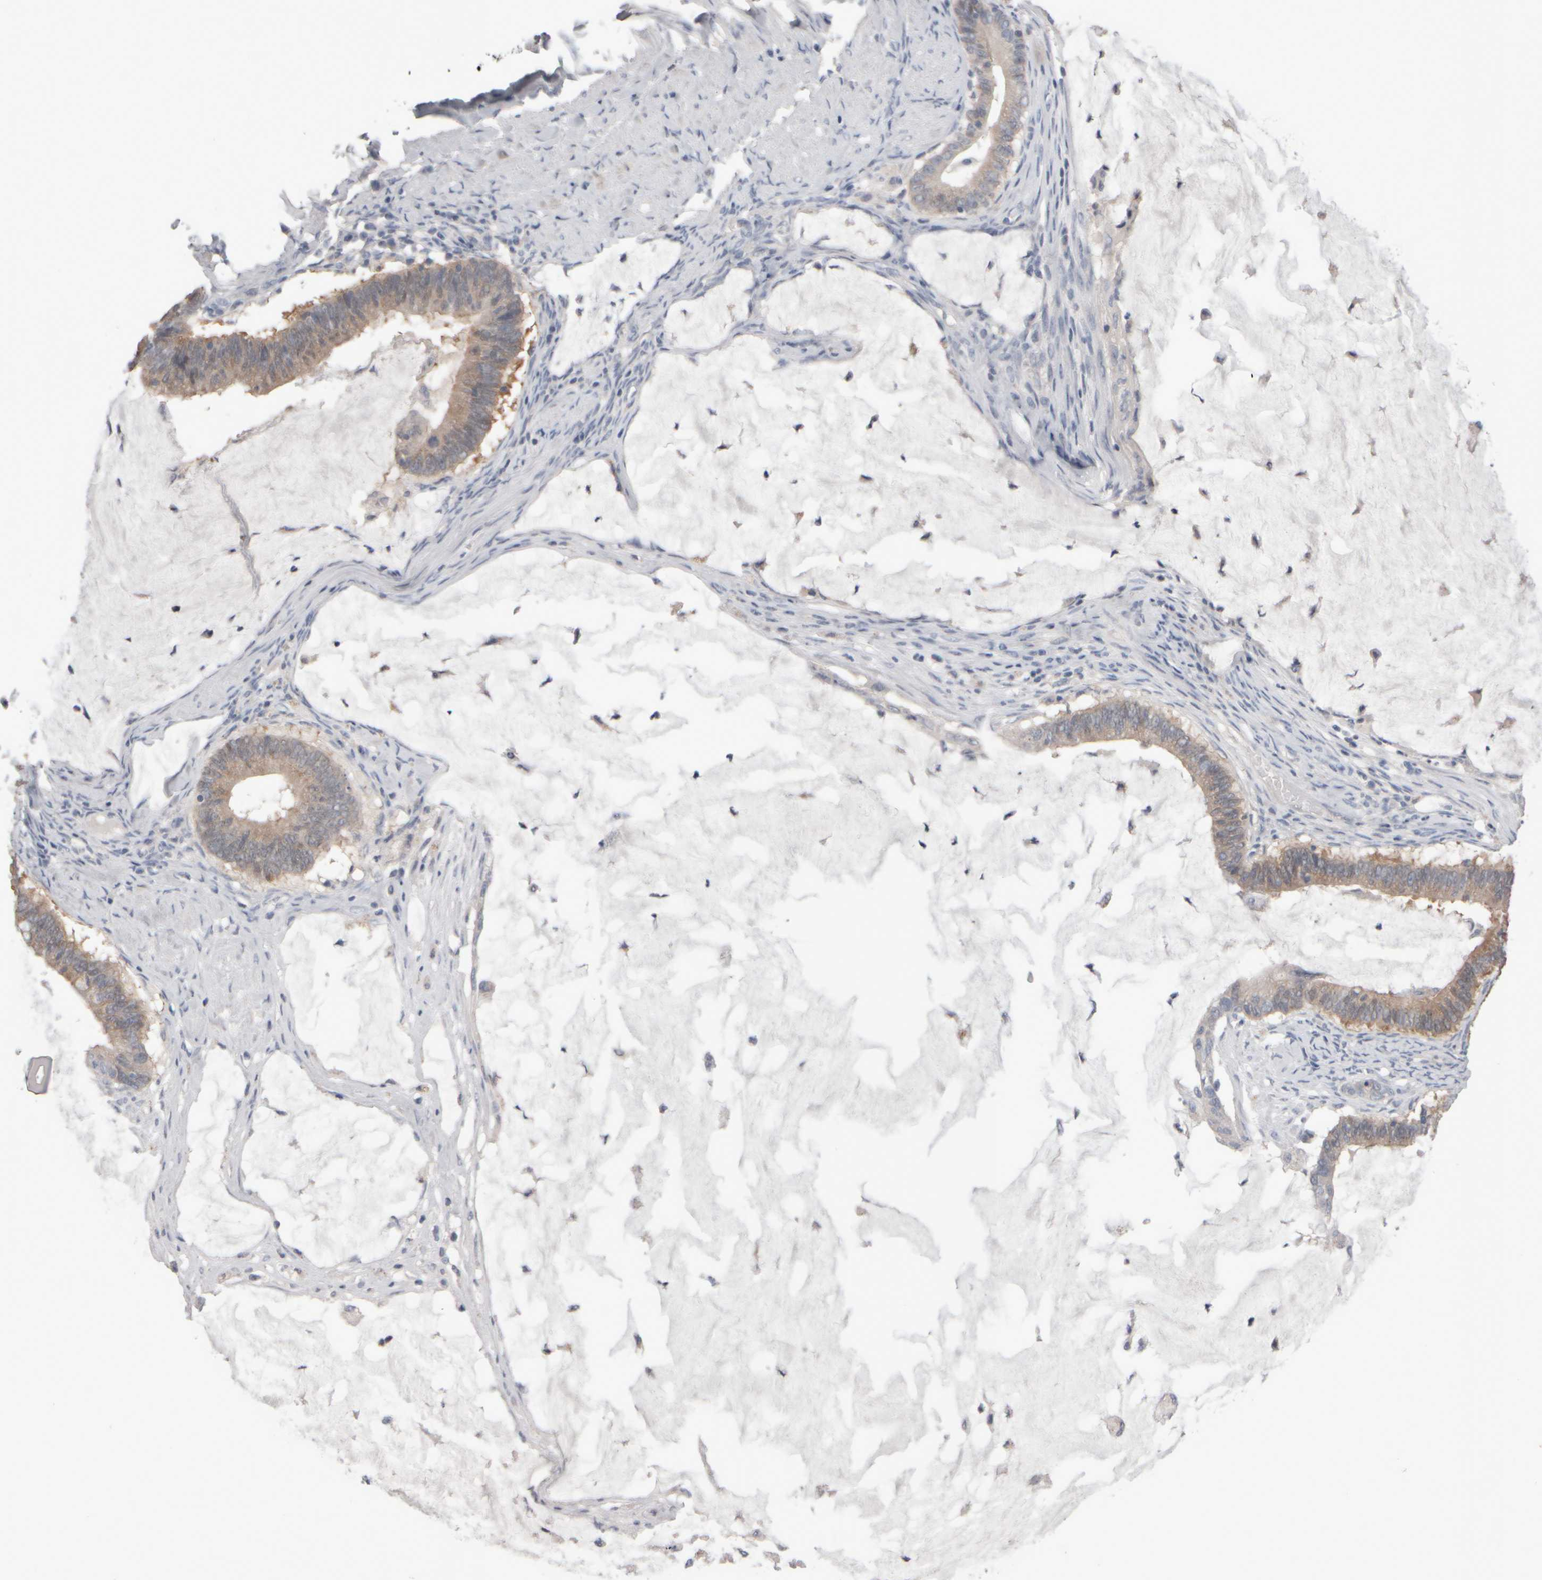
{"staining": {"intensity": "weak", "quantity": "25%-75%", "location": "cytoplasmic/membranous"}, "tissue": "ovarian cancer", "cell_type": "Tumor cells", "image_type": "cancer", "snomed": [{"axis": "morphology", "description": "Cystadenocarcinoma, mucinous, NOS"}, {"axis": "topography", "description": "Ovary"}], "caption": "Immunohistochemical staining of human ovarian cancer (mucinous cystadenocarcinoma) reveals low levels of weak cytoplasmic/membranous positivity in about 25%-75% of tumor cells. Nuclei are stained in blue.", "gene": "EPHX2", "patient": {"sex": "female", "age": 61}}